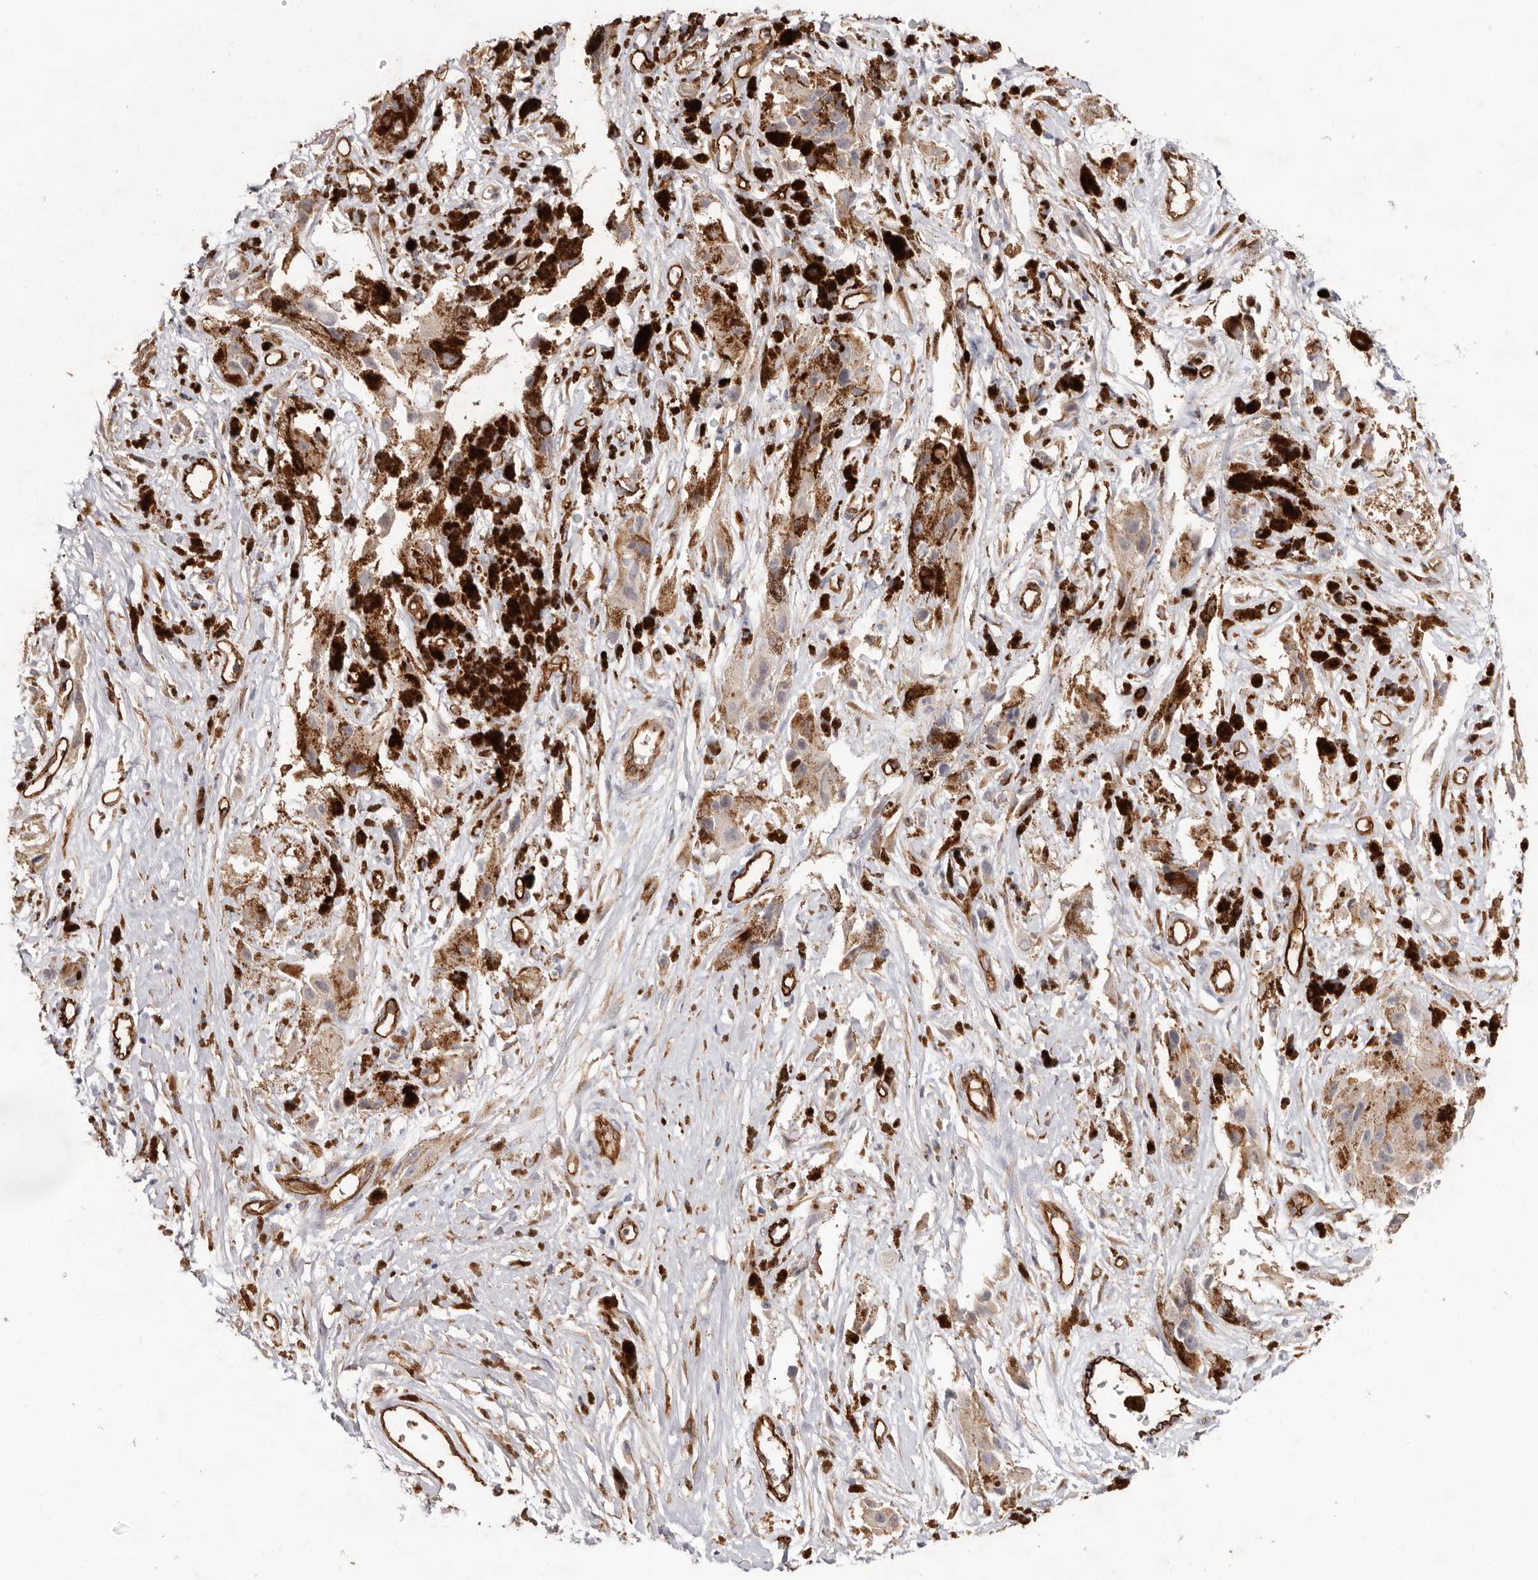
{"staining": {"intensity": "negative", "quantity": "none", "location": "none"}, "tissue": "melanoma", "cell_type": "Tumor cells", "image_type": "cancer", "snomed": [{"axis": "morphology", "description": "Malignant melanoma, NOS"}, {"axis": "topography", "description": "Skin"}], "caption": "Image shows no significant protein positivity in tumor cells of melanoma.", "gene": "LRRC66", "patient": {"sex": "male", "age": 88}}